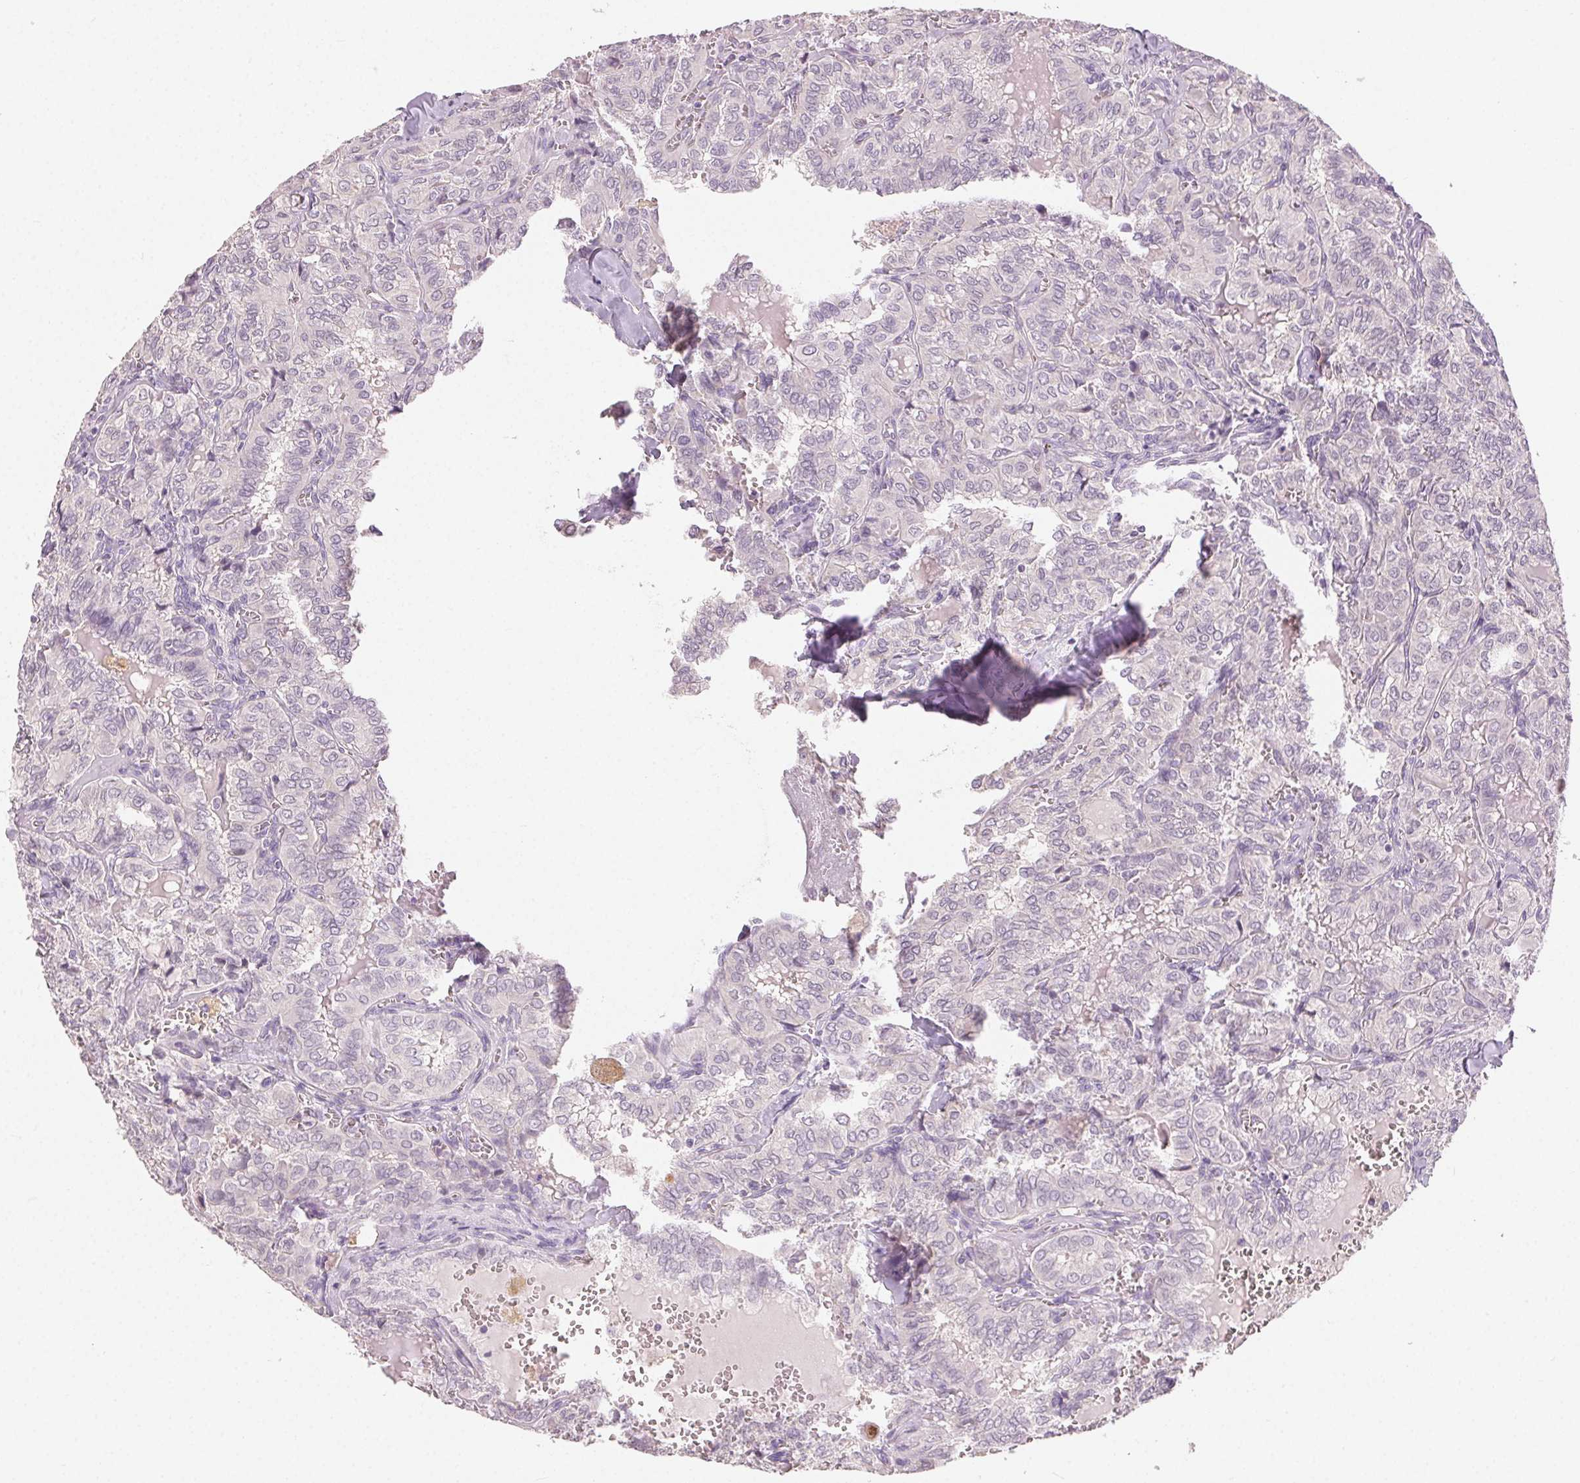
{"staining": {"intensity": "negative", "quantity": "none", "location": "none"}, "tissue": "thyroid cancer", "cell_type": "Tumor cells", "image_type": "cancer", "snomed": [{"axis": "morphology", "description": "Papillary adenocarcinoma, NOS"}, {"axis": "topography", "description": "Thyroid gland"}], "caption": "Tumor cells show no significant staining in thyroid cancer.", "gene": "CLTRN", "patient": {"sex": "female", "age": 41}}